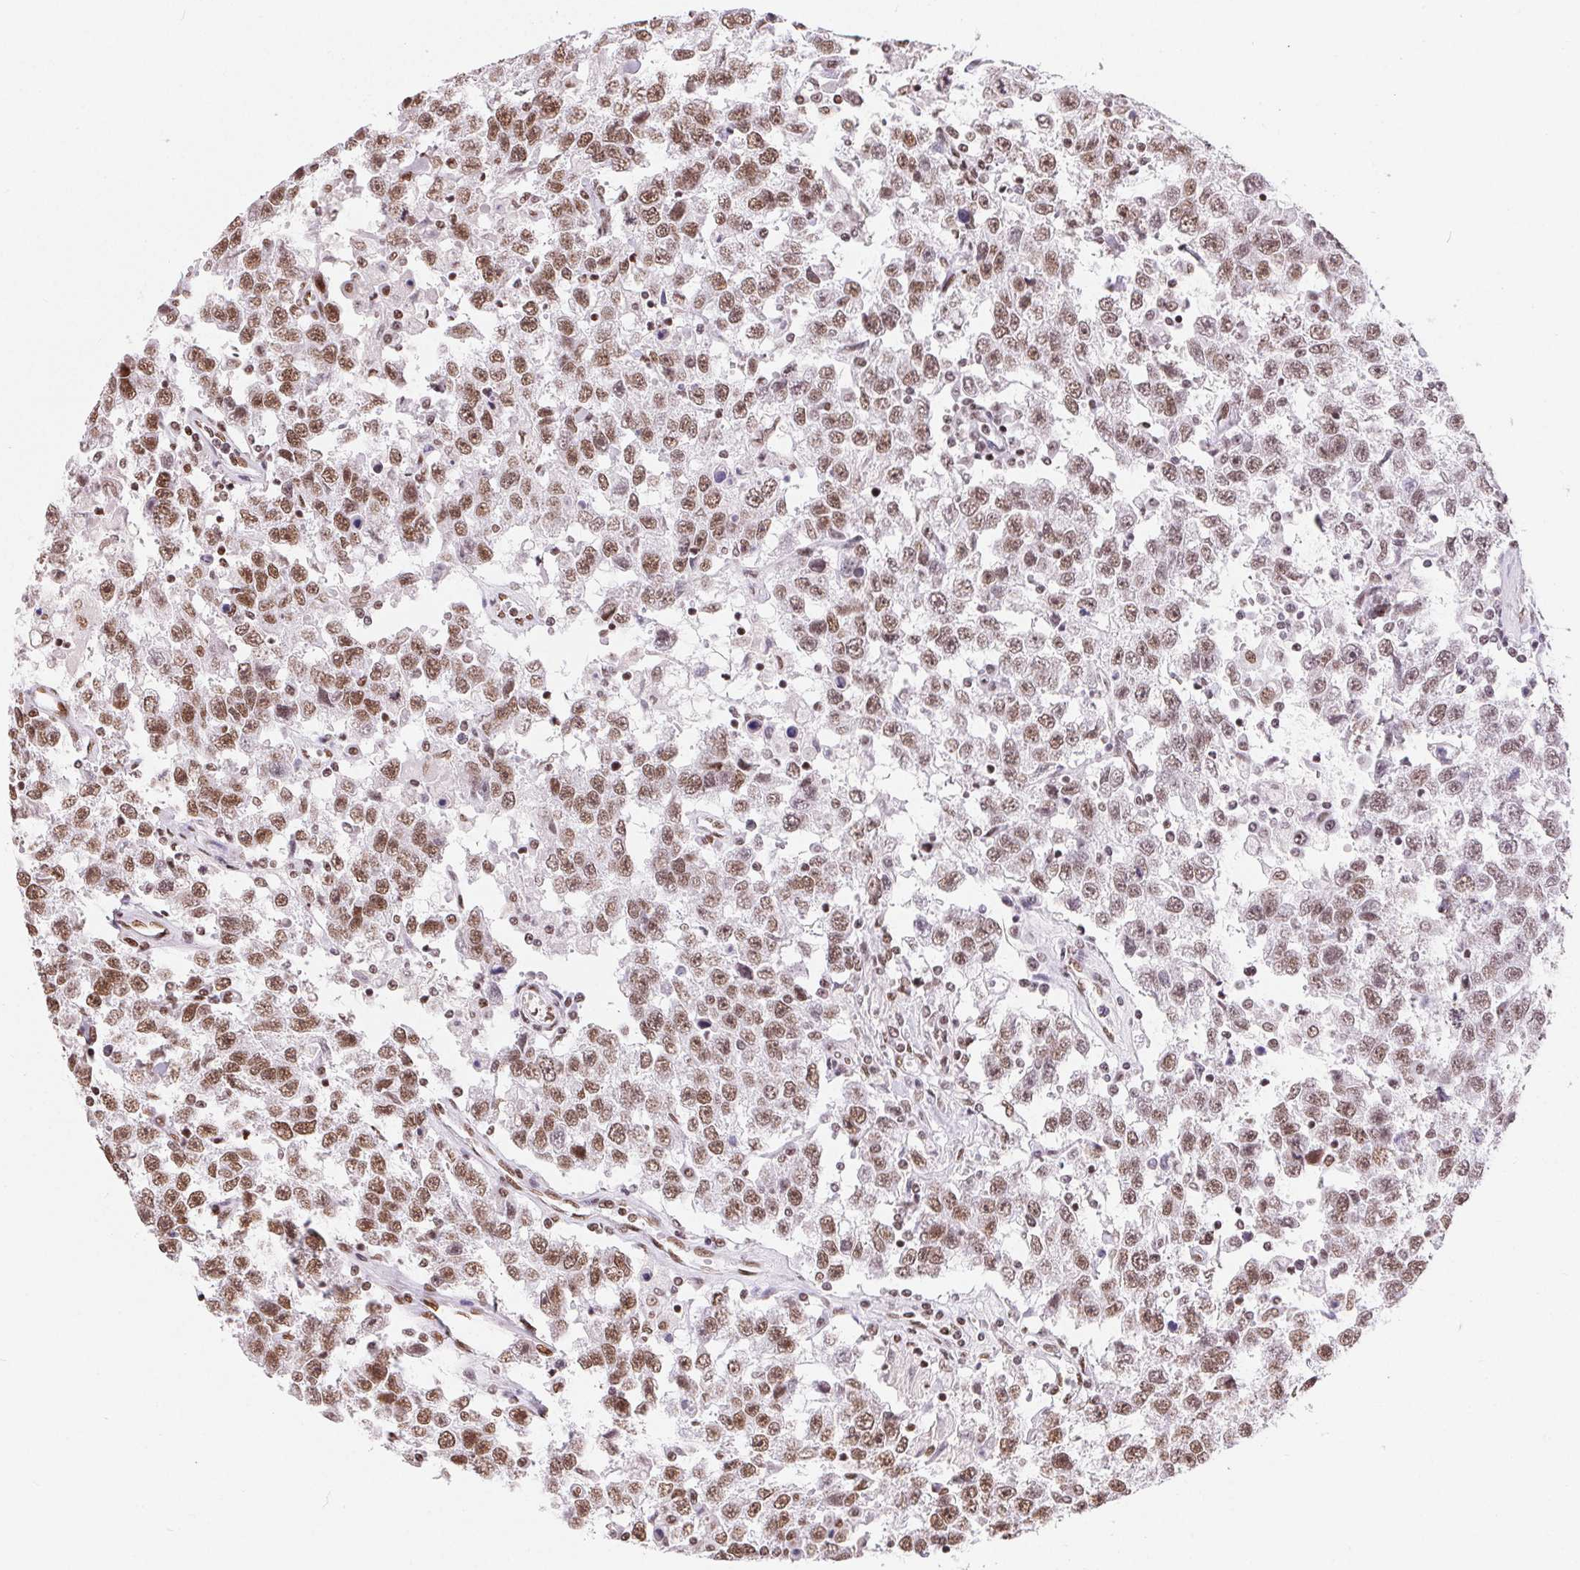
{"staining": {"intensity": "moderate", "quantity": ">75%", "location": "nuclear"}, "tissue": "testis cancer", "cell_type": "Tumor cells", "image_type": "cancer", "snomed": [{"axis": "morphology", "description": "Seminoma, NOS"}, {"axis": "topography", "description": "Testis"}], "caption": "Testis cancer (seminoma) stained for a protein (brown) demonstrates moderate nuclear positive positivity in approximately >75% of tumor cells.", "gene": "ZNF80", "patient": {"sex": "male", "age": 41}}